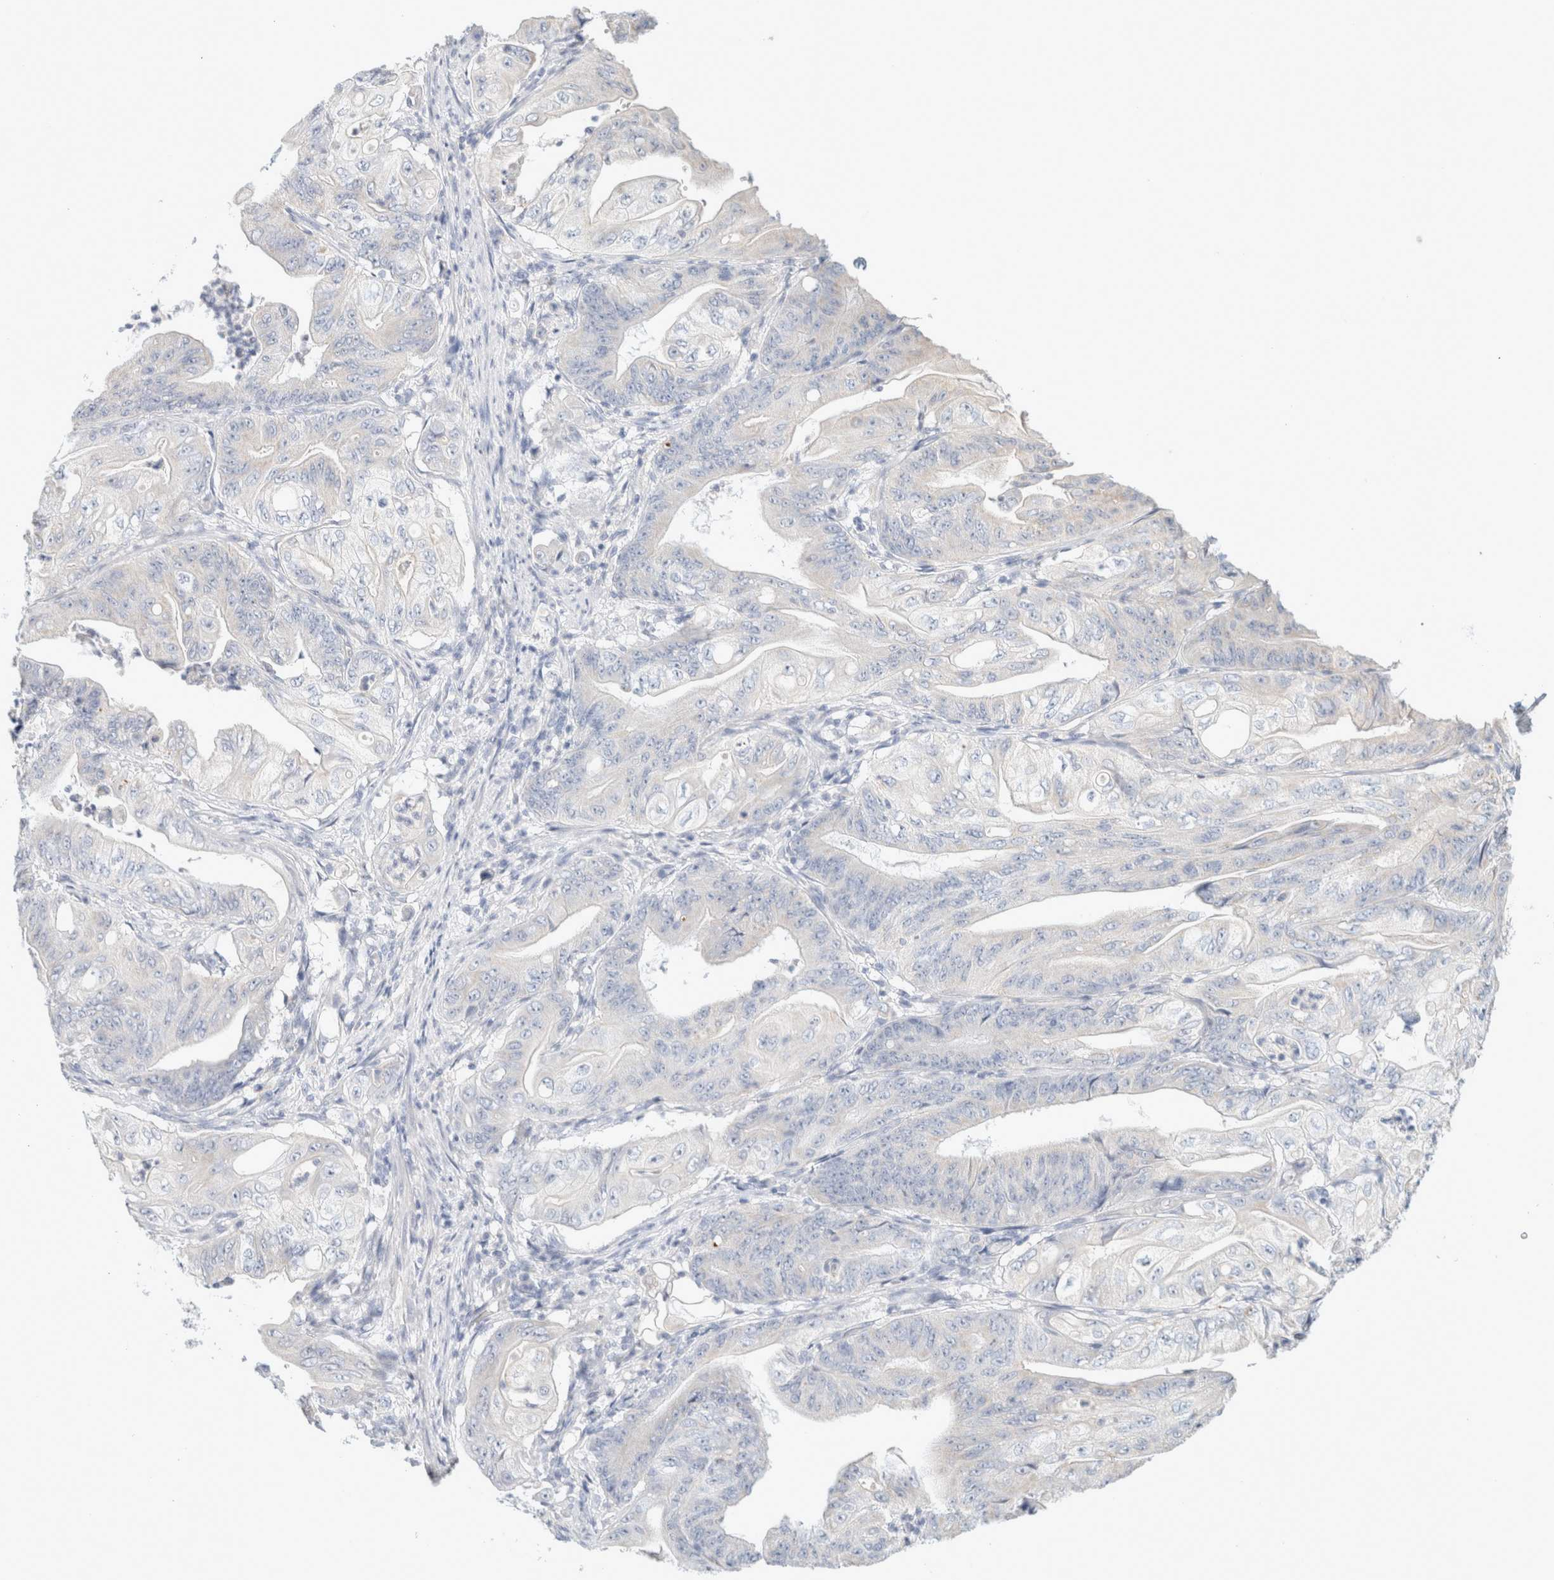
{"staining": {"intensity": "negative", "quantity": "none", "location": "none"}, "tissue": "stomach cancer", "cell_type": "Tumor cells", "image_type": "cancer", "snomed": [{"axis": "morphology", "description": "Adenocarcinoma, NOS"}, {"axis": "topography", "description": "Stomach"}], "caption": "An immunohistochemistry (IHC) micrograph of stomach adenocarcinoma is shown. There is no staining in tumor cells of stomach adenocarcinoma.", "gene": "HEXD", "patient": {"sex": "female", "age": 73}}